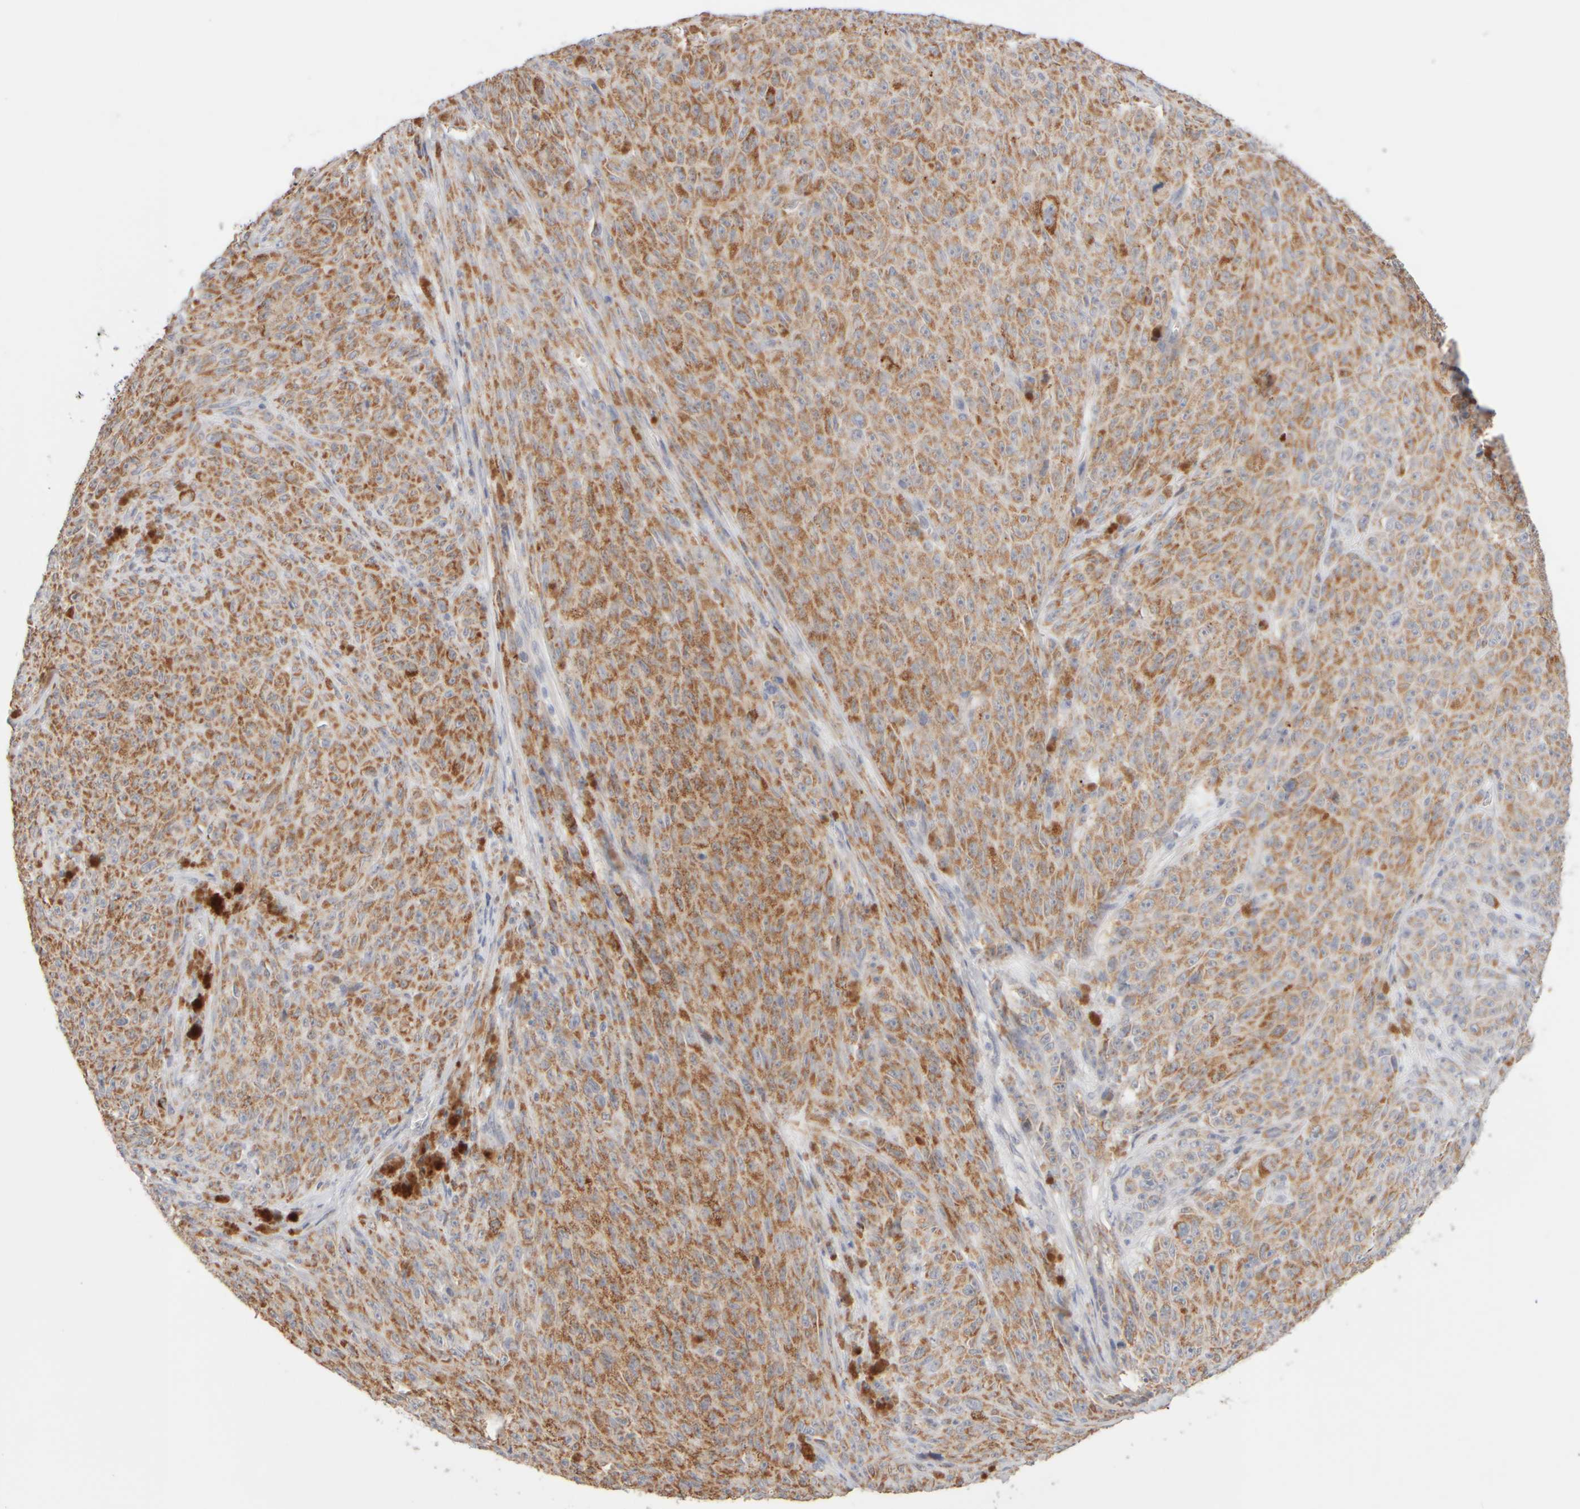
{"staining": {"intensity": "moderate", "quantity": ">75%", "location": "cytoplasmic/membranous"}, "tissue": "melanoma", "cell_type": "Tumor cells", "image_type": "cancer", "snomed": [{"axis": "morphology", "description": "Malignant melanoma, NOS"}, {"axis": "topography", "description": "Skin"}], "caption": "A brown stain highlights moderate cytoplasmic/membranous expression of a protein in human melanoma tumor cells.", "gene": "ZNF112", "patient": {"sex": "female", "age": 82}}